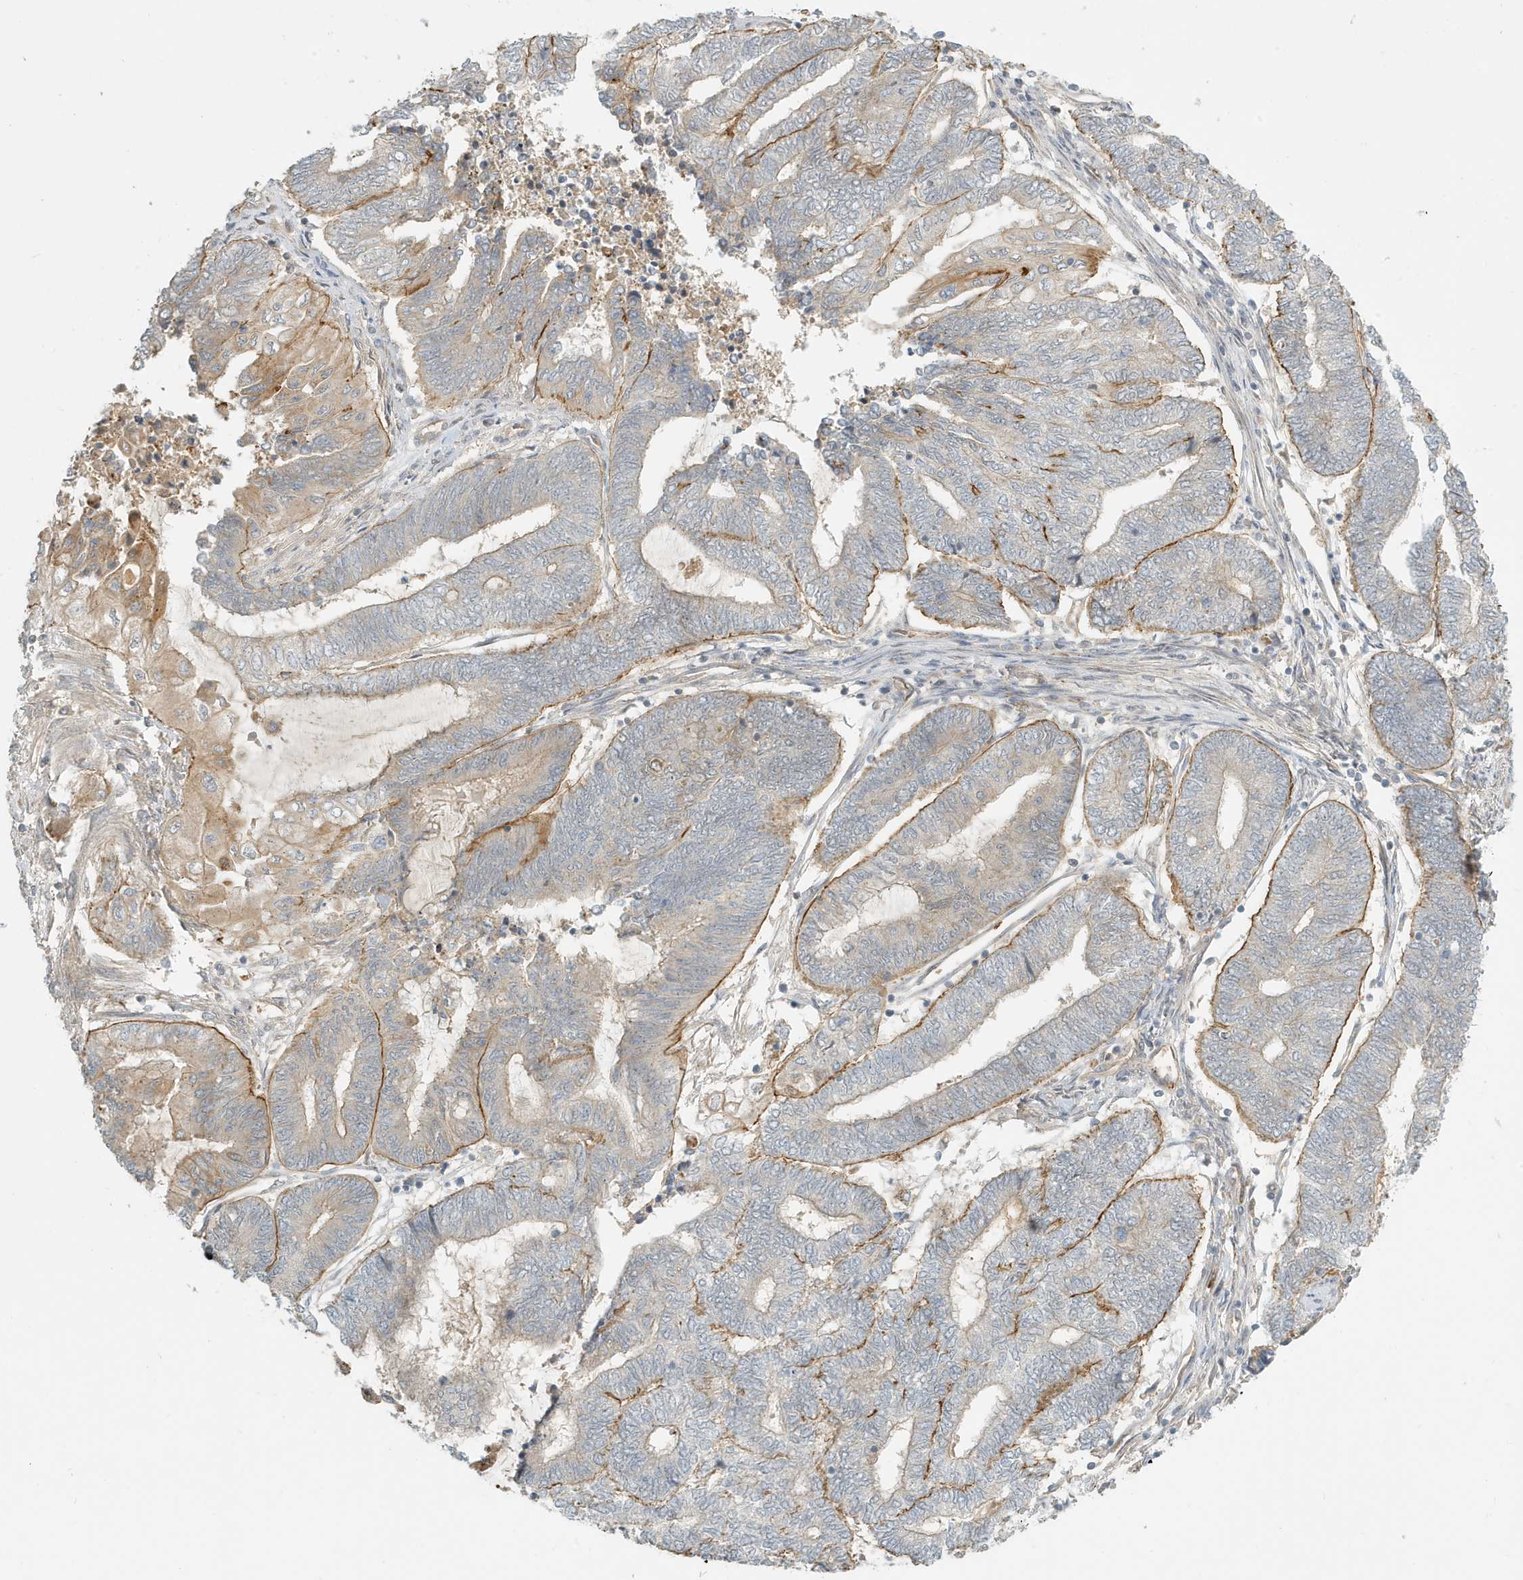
{"staining": {"intensity": "moderate", "quantity": "<25%", "location": "cytoplasmic/membranous"}, "tissue": "endometrial cancer", "cell_type": "Tumor cells", "image_type": "cancer", "snomed": [{"axis": "morphology", "description": "Adenocarcinoma, NOS"}, {"axis": "topography", "description": "Uterus"}, {"axis": "topography", "description": "Endometrium"}], "caption": "IHC photomicrograph of adenocarcinoma (endometrial) stained for a protein (brown), which demonstrates low levels of moderate cytoplasmic/membranous staining in approximately <25% of tumor cells.", "gene": "FYCO1", "patient": {"sex": "female", "age": 70}}